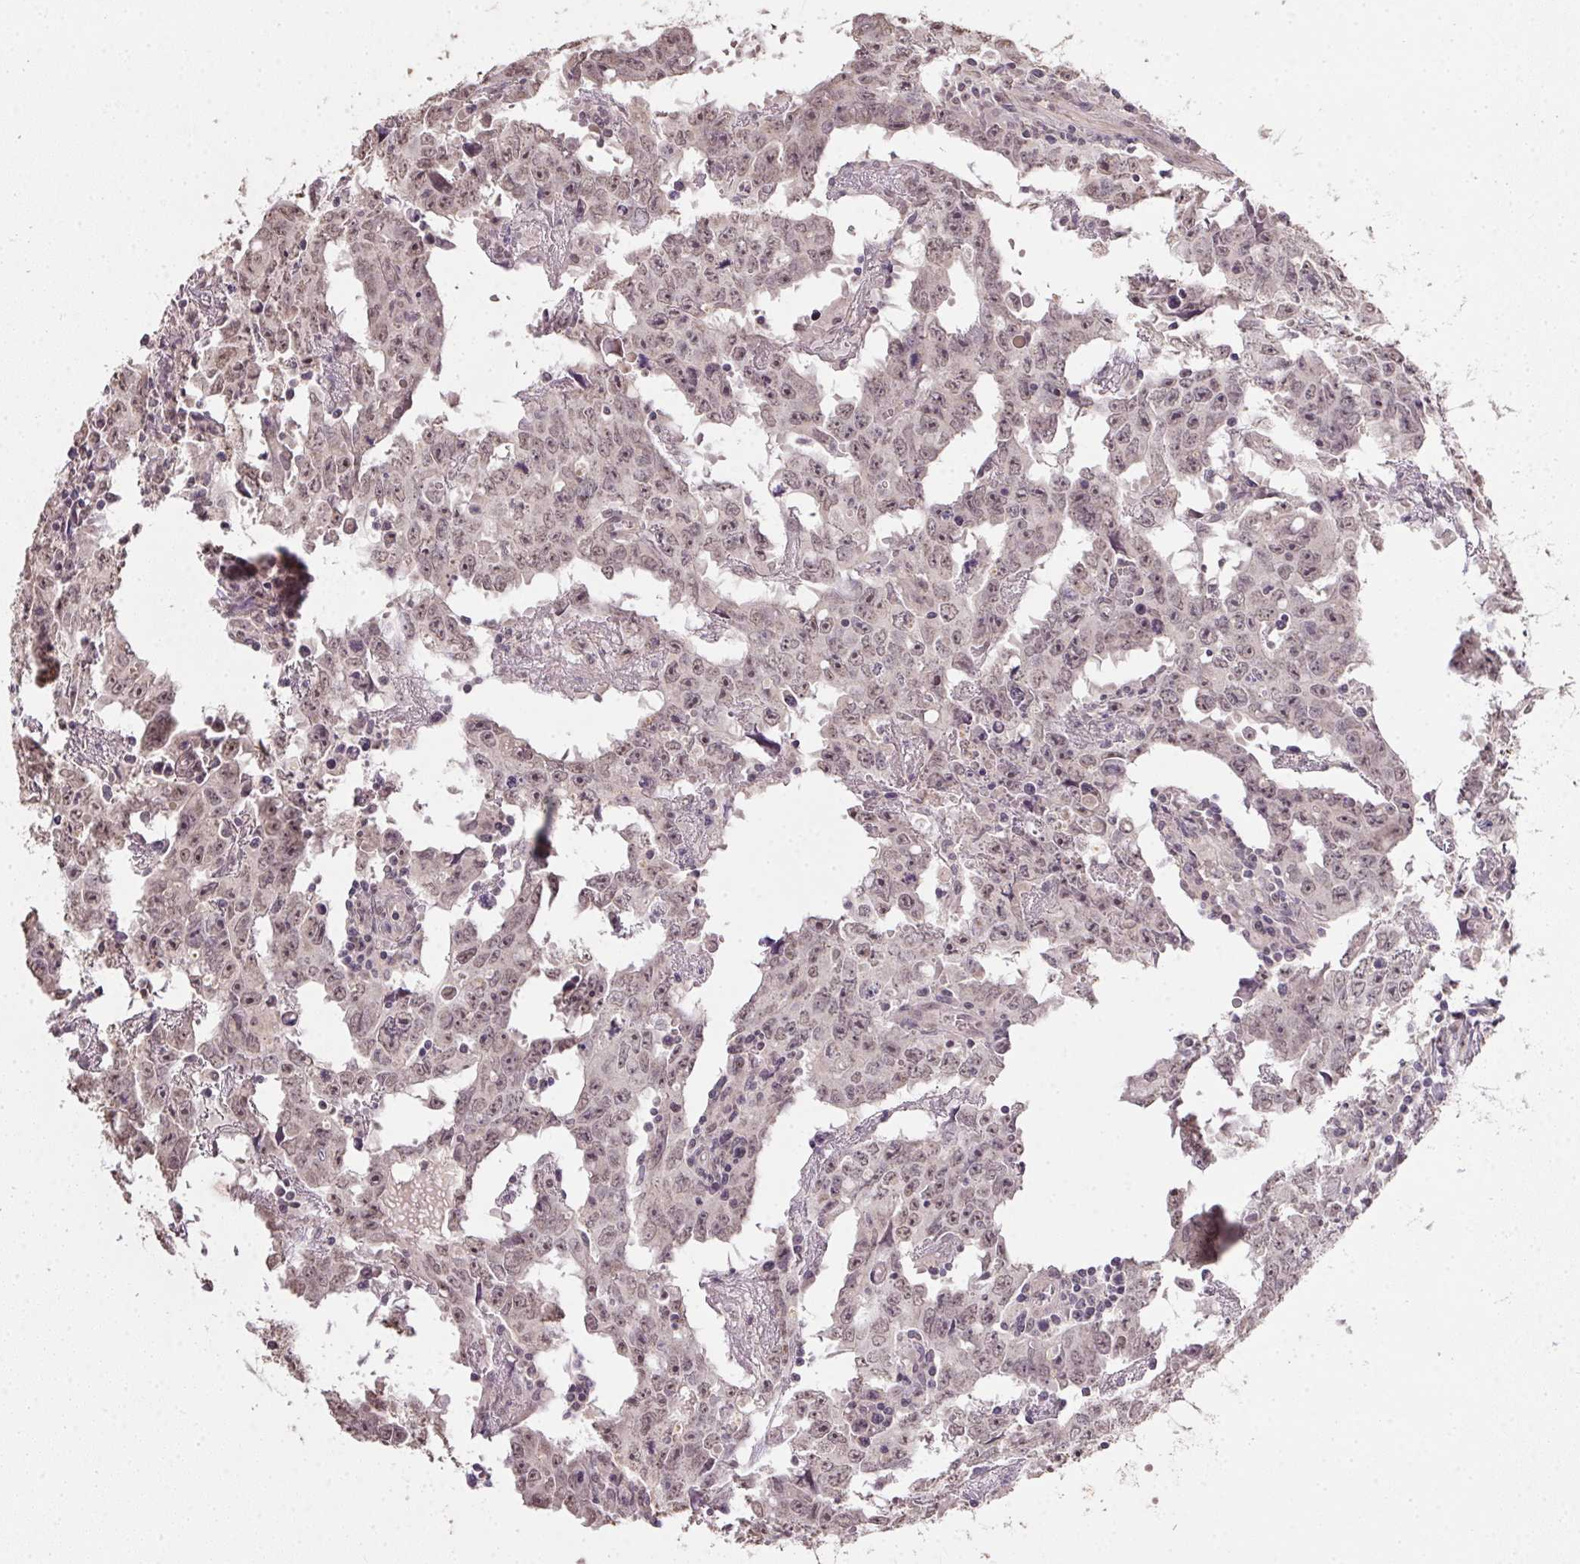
{"staining": {"intensity": "weak", "quantity": "25%-75%", "location": "nuclear"}, "tissue": "testis cancer", "cell_type": "Tumor cells", "image_type": "cancer", "snomed": [{"axis": "morphology", "description": "Carcinoma, Embryonal, NOS"}, {"axis": "topography", "description": "Testis"}], "caption": "Embryonal carcinoma (testis) tissue exhibits weak nuclear positivity in approximately 25%-75% of tumor cells, visualized by immunohistochemistry. (DAB = brown stain, brightfield microscopy at high magnification).", "gene": "PPP4R4", "patient": {"sex": "male", "age": 22}}